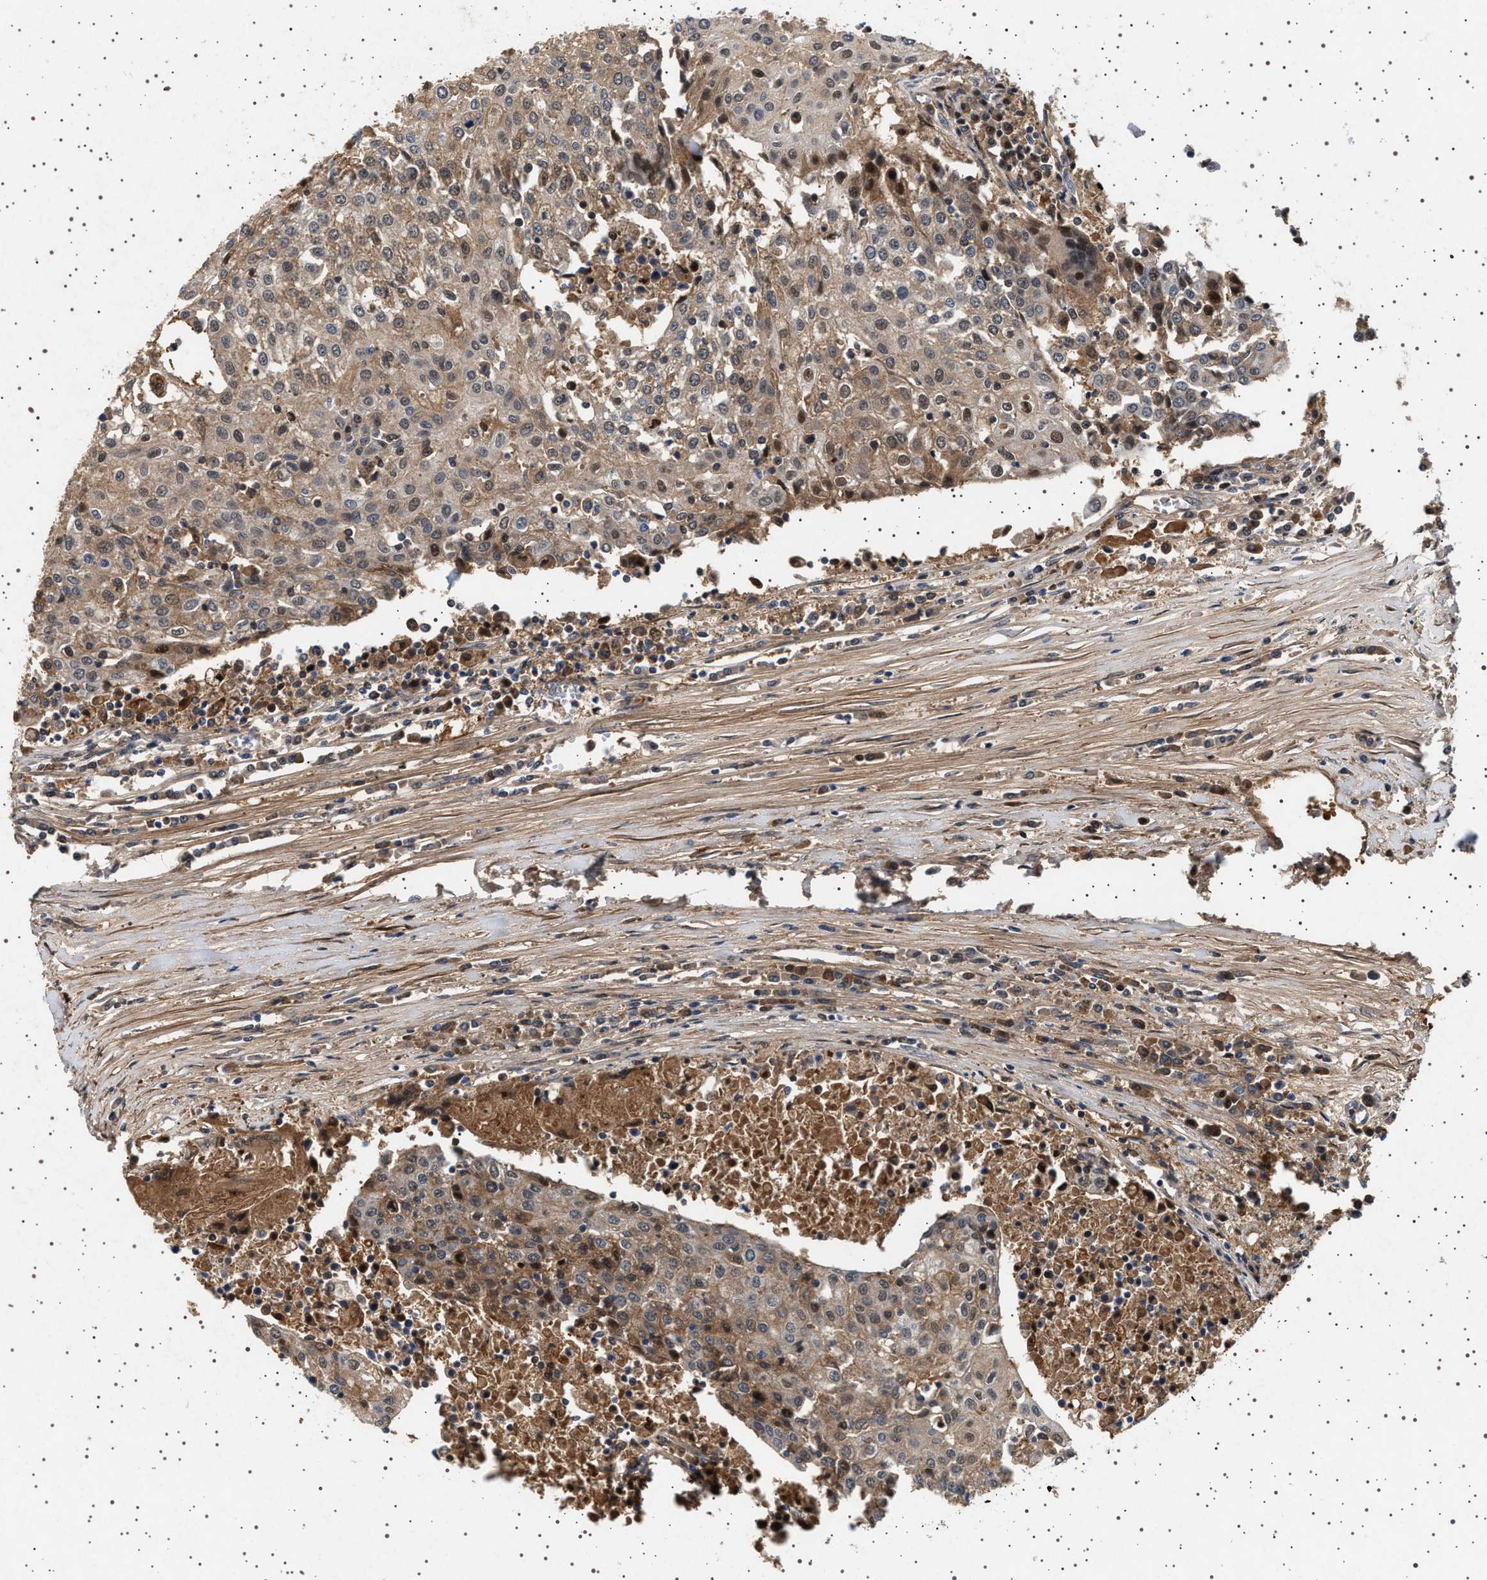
{"staining": {"intensity": "weak", "quantity": ">75%", "location": "cytoplasmic/membranous,nuclear"}, "tissue": "urothelial cancer", "cell_type": "Tumor cells", "image_type": "cancer", "snomed": [{"axis": "morphology", "description": "Urothelial carcinoma, High grade"}, {"axis": "topography", "description": "Urinary bladder"}], "caption": "Immunohistochemistry photomicrograph of neoplastic tissue: urothelial cancer stained using IHC reveals low levels of weak protein expression localized specifically in the cytoplasmic/membranous and nuclear of tumor cells, appearing as a cytoplasmic/membranous and nuclear brown color.", "gene": "FICD", "patient": {"sex": "female", "age": 85}}